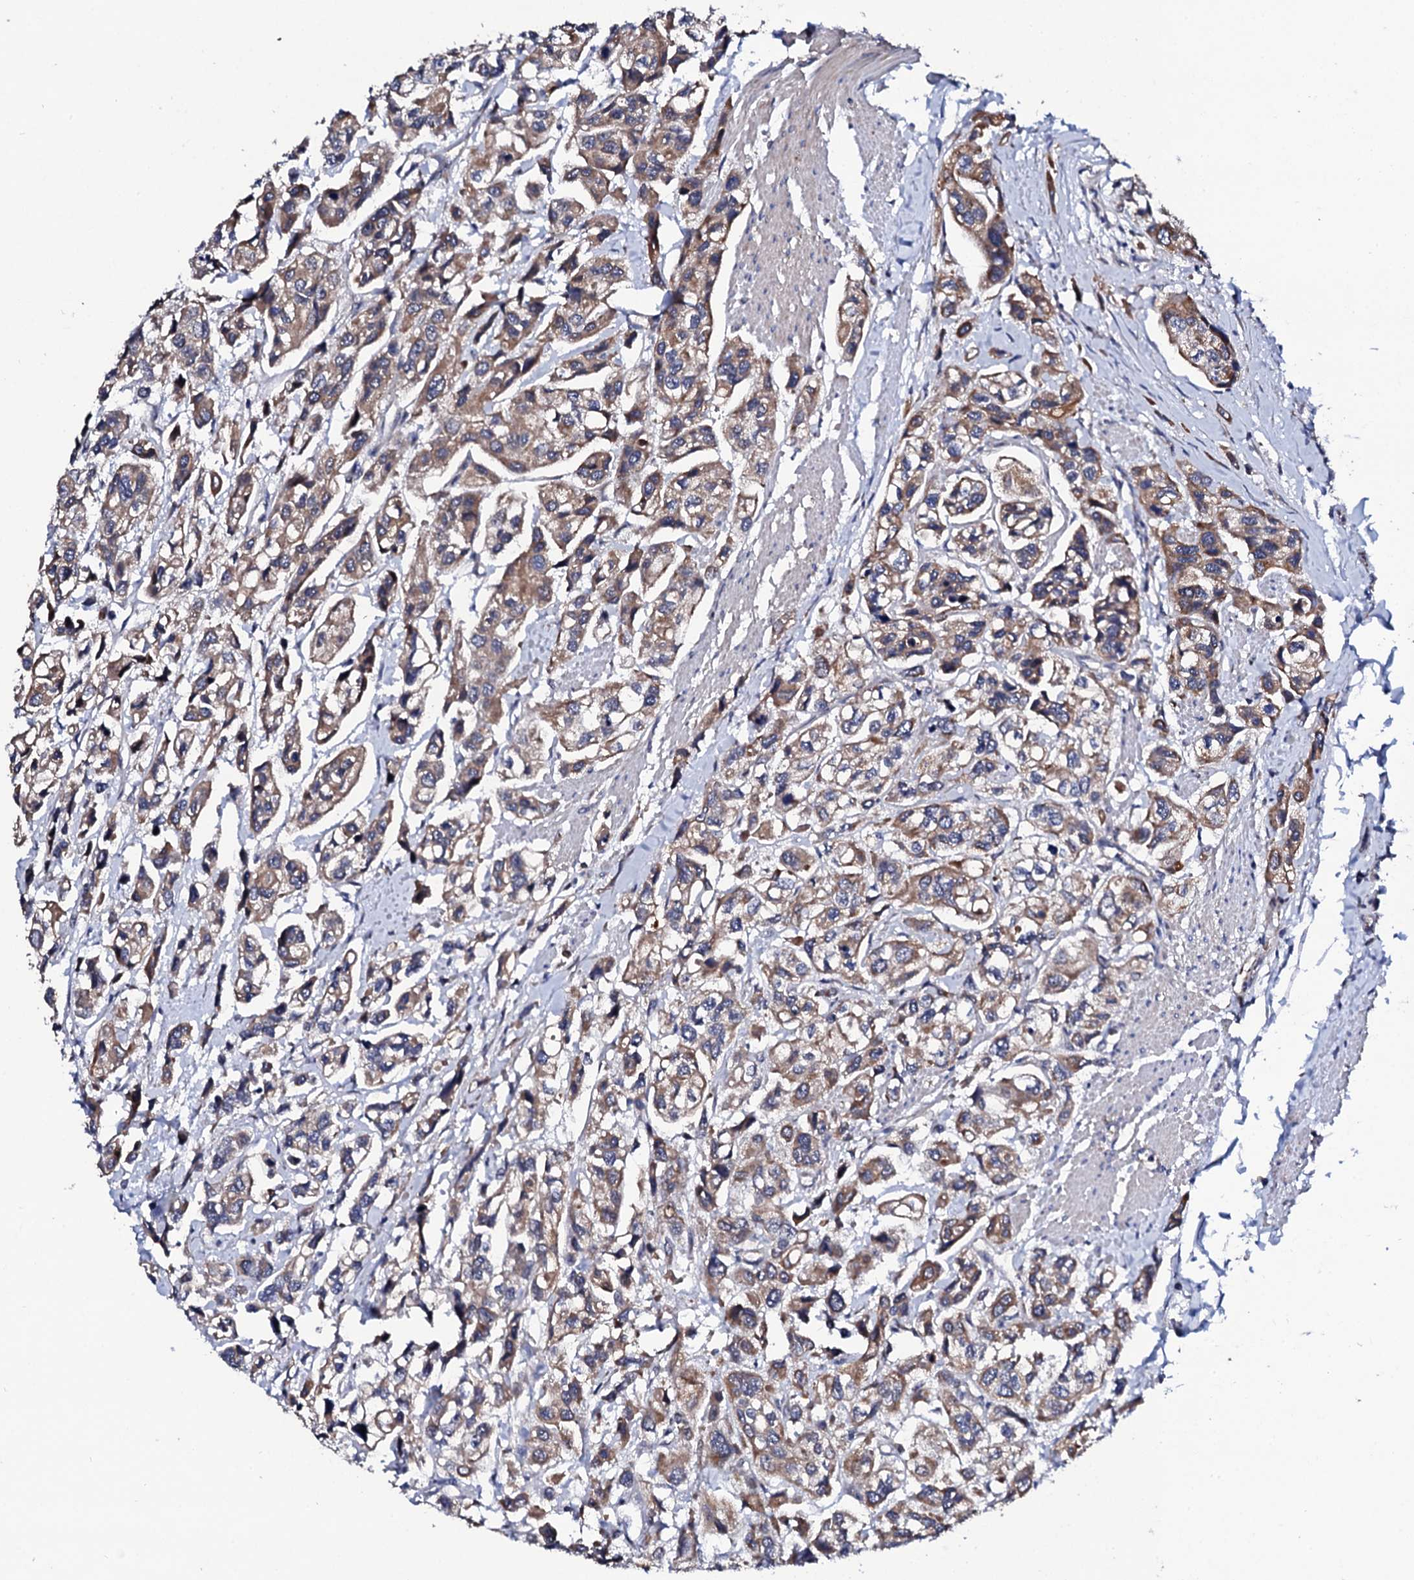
{"staining": {"intensity": "moderate", "quantity": ">75%", "location": "cytoplasmic/membranous"}, "tissue": "urothelial cancer", "cell_type": "Tumor cells", "image_type": "cancer", "snomed": [{"axis": "morphology", "description": "Urothelial carcinoma, High grade"}, {"axis": "topography", "description": "Urinary bladder"}], "caption": "Immunohistochemistry (IHC) of urothelial carcinoma (high-grade) demonstrates medium levels of moderate cytoplasmic/membranous expression in approximately >75% of tumor cells. (Brightfield microscopy of DAB IHC at high magnification).", "gene": "COG4", "patient": {"sex": "male", "age": 67}}